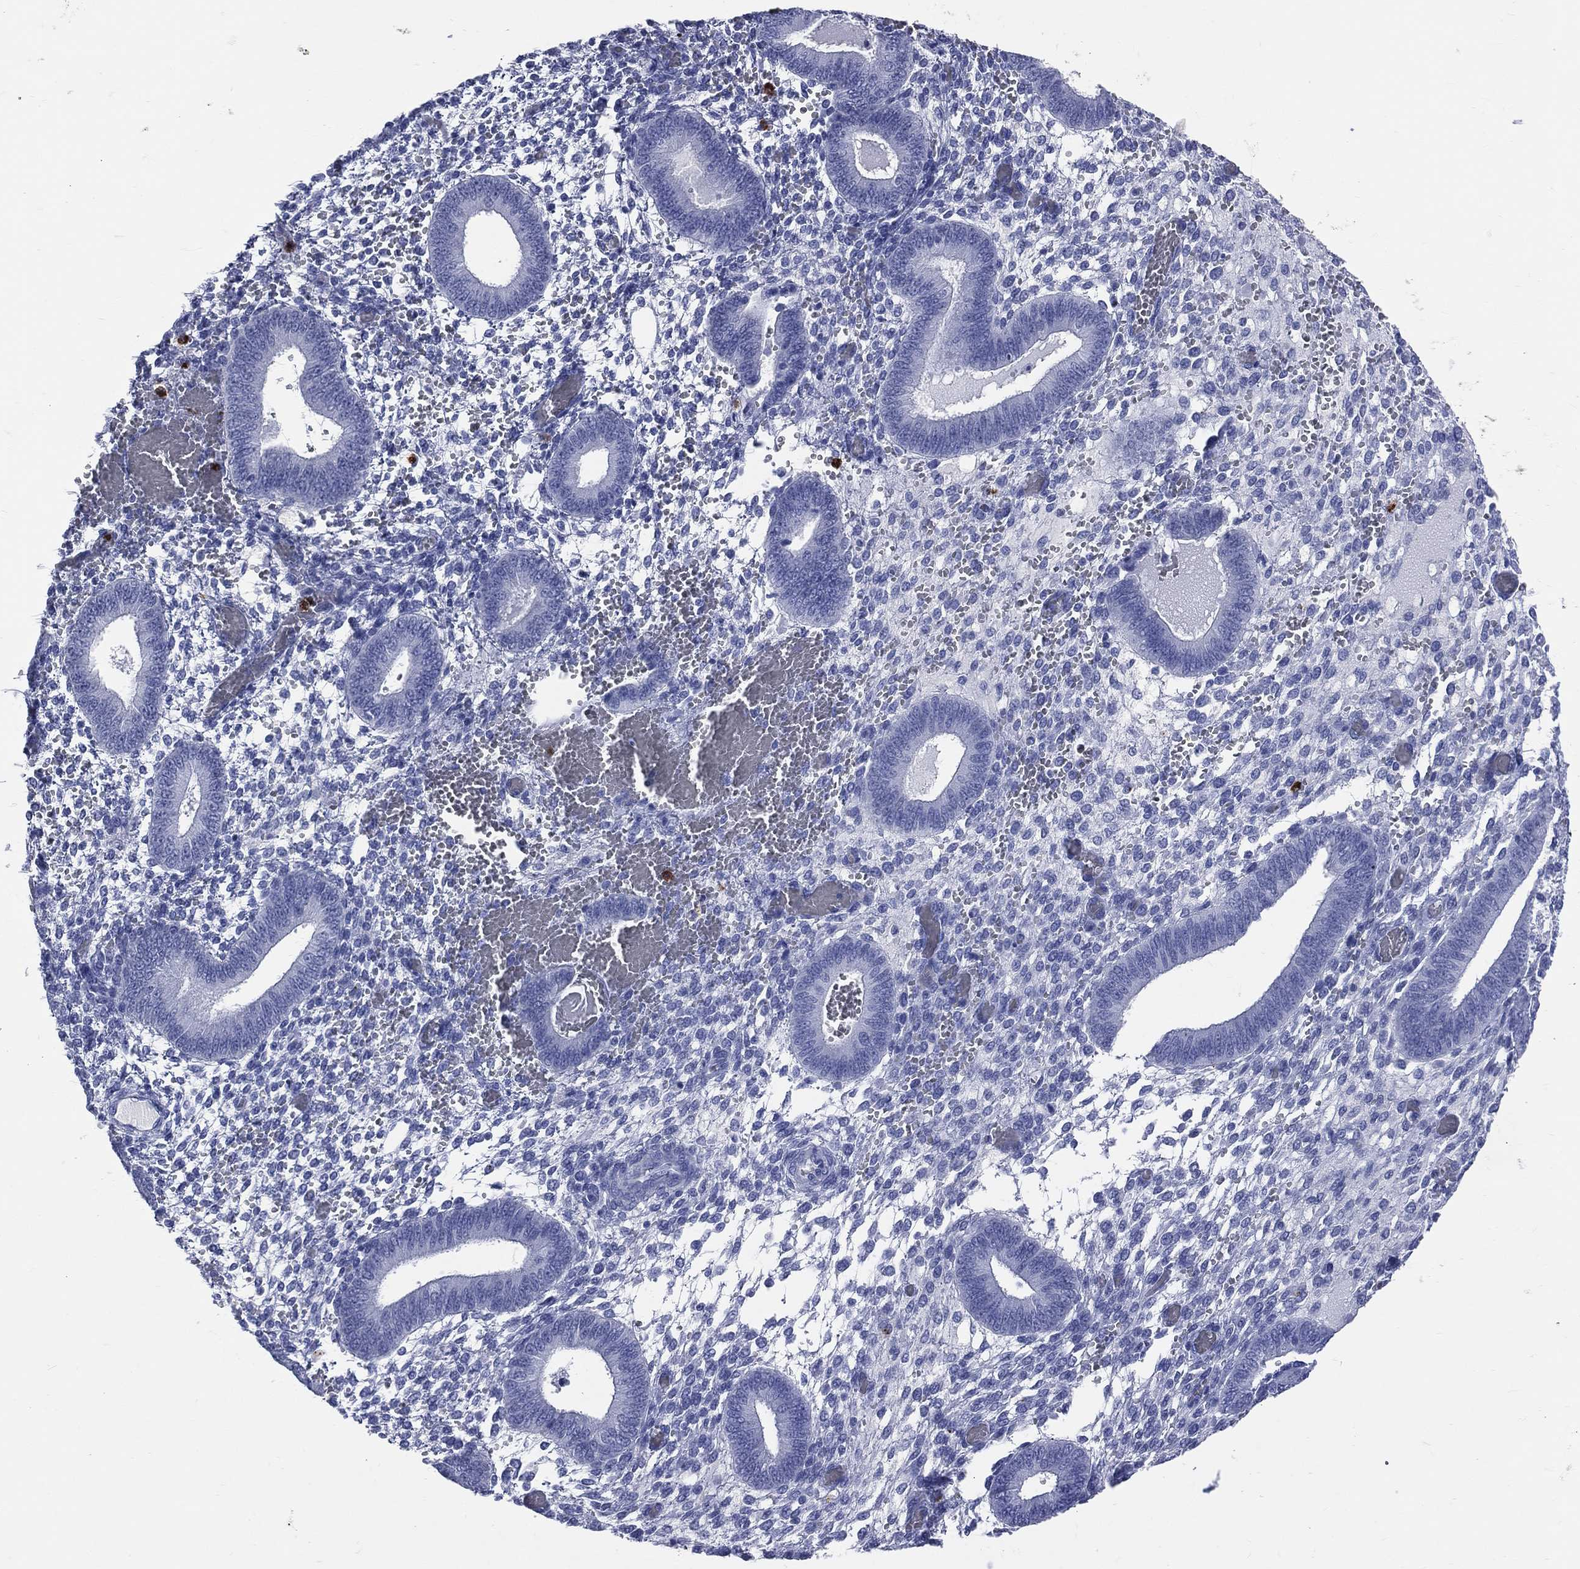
{"staining": {"intensity": "negative", "quantity": "none", "location": "none"}, "tissue": "endometrium", "cell_type": "Cells in endometrial stroma", "image_type": "normal", "snomed": [{"axis": "morphology", "description": "Normal tissue, NOS"}, {"axis": "topography", "description": "Endometrium"}], "caption": "Cells in endometrial stroma show no significant protein positivity in unremarkable endometrium. (DAB IHC, high magnification).", "gene": "PGLYRP1", "patient": {"sex": "female", "age": 42}}